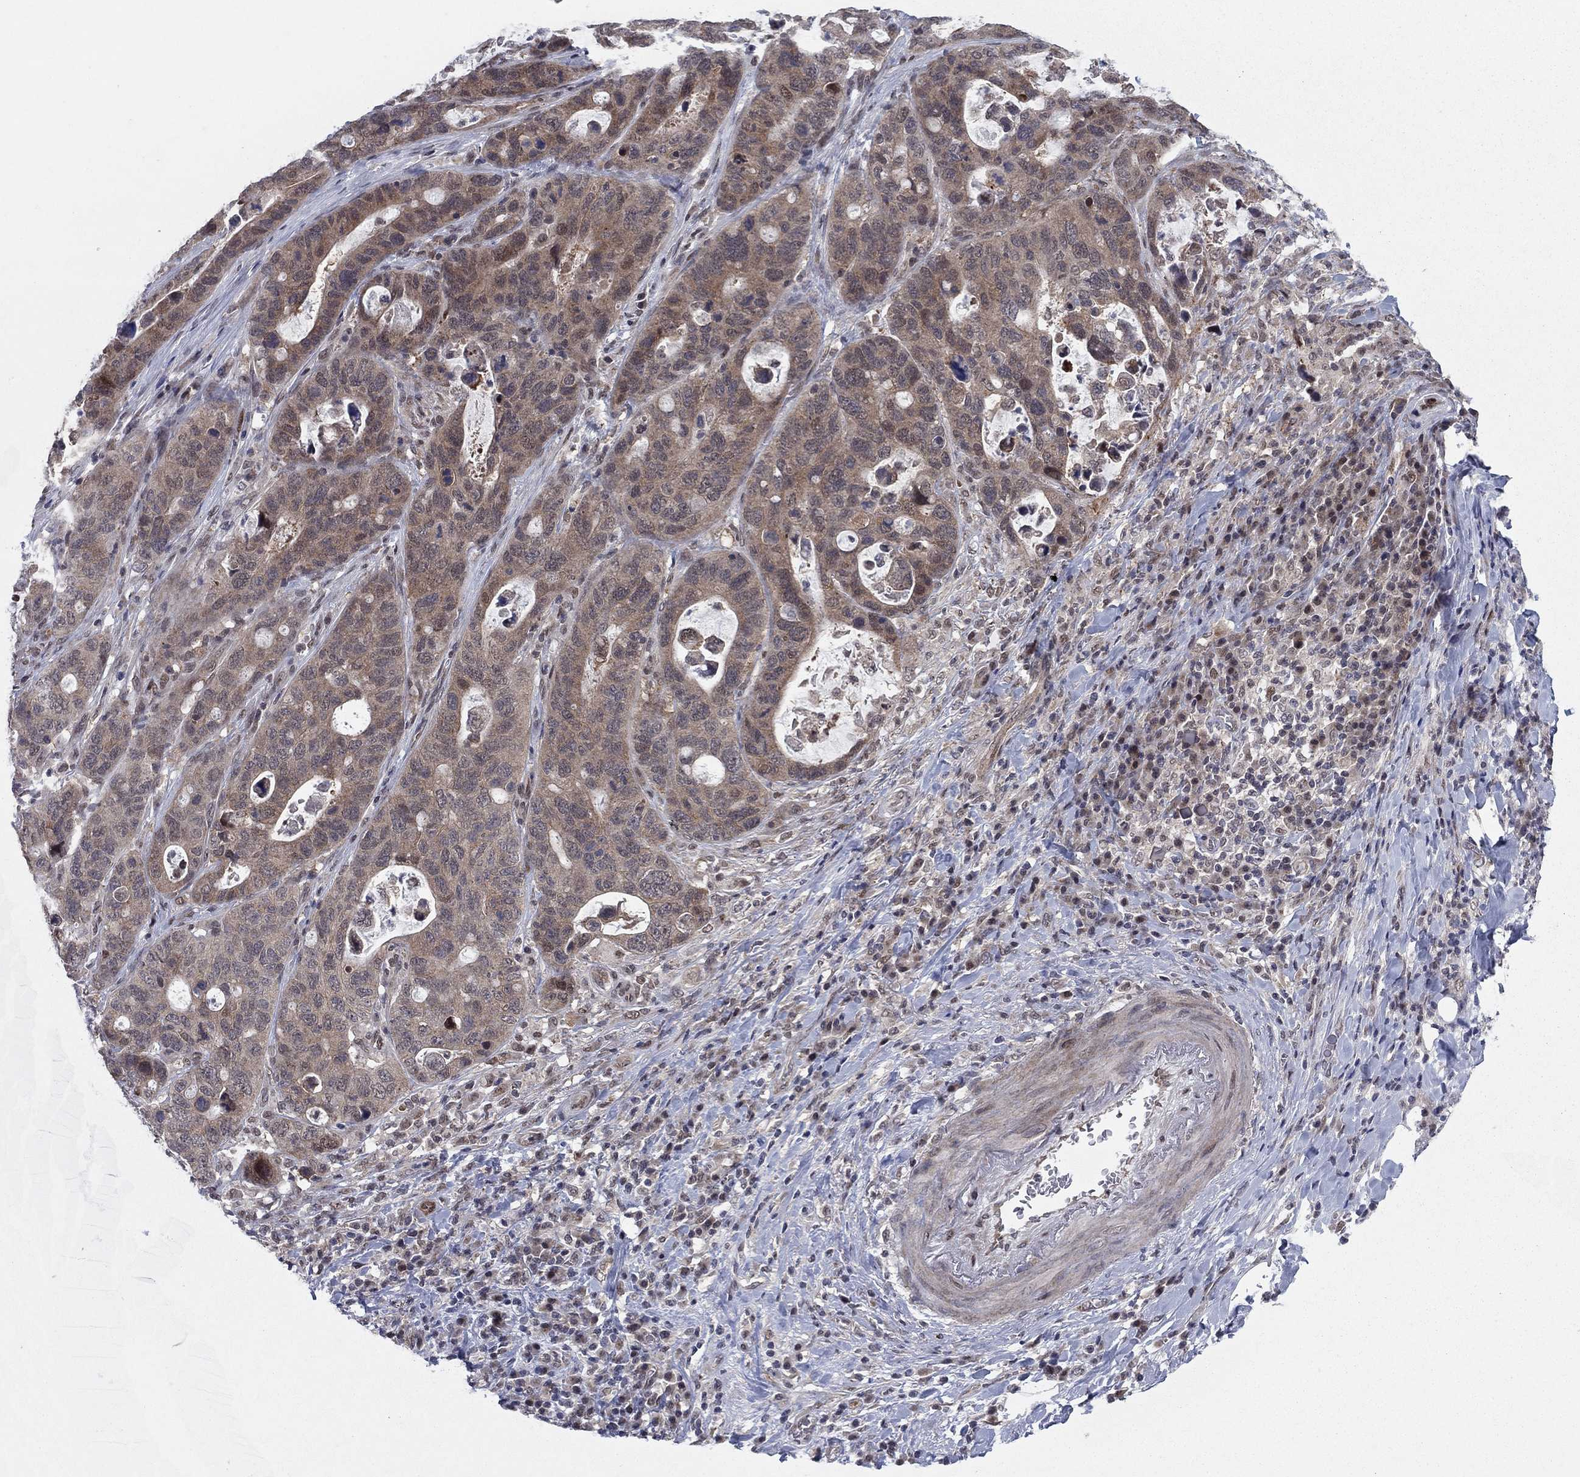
{"staining": {"intensity": "weak", "quantity": "25%-75%", "location": "cytoplasmic/membranous"}, "tissue": "stomach cancer", "cell_type": "Tumor cells", "image_type": "cancer", "snomed": [{"axis": "morphology", "description": "Adenocarcinoma, NOS"}, {"axis": "topography", "description": "Stomach"}], "caption": "Protein expression analysis of stomach adenocarcinoma demonstrates weak cytoplasmic/membranous staining in about 25%-75% of tumor cells.", "gene": "PSMC1", "patient": {"sex": "male", "age": 54}}